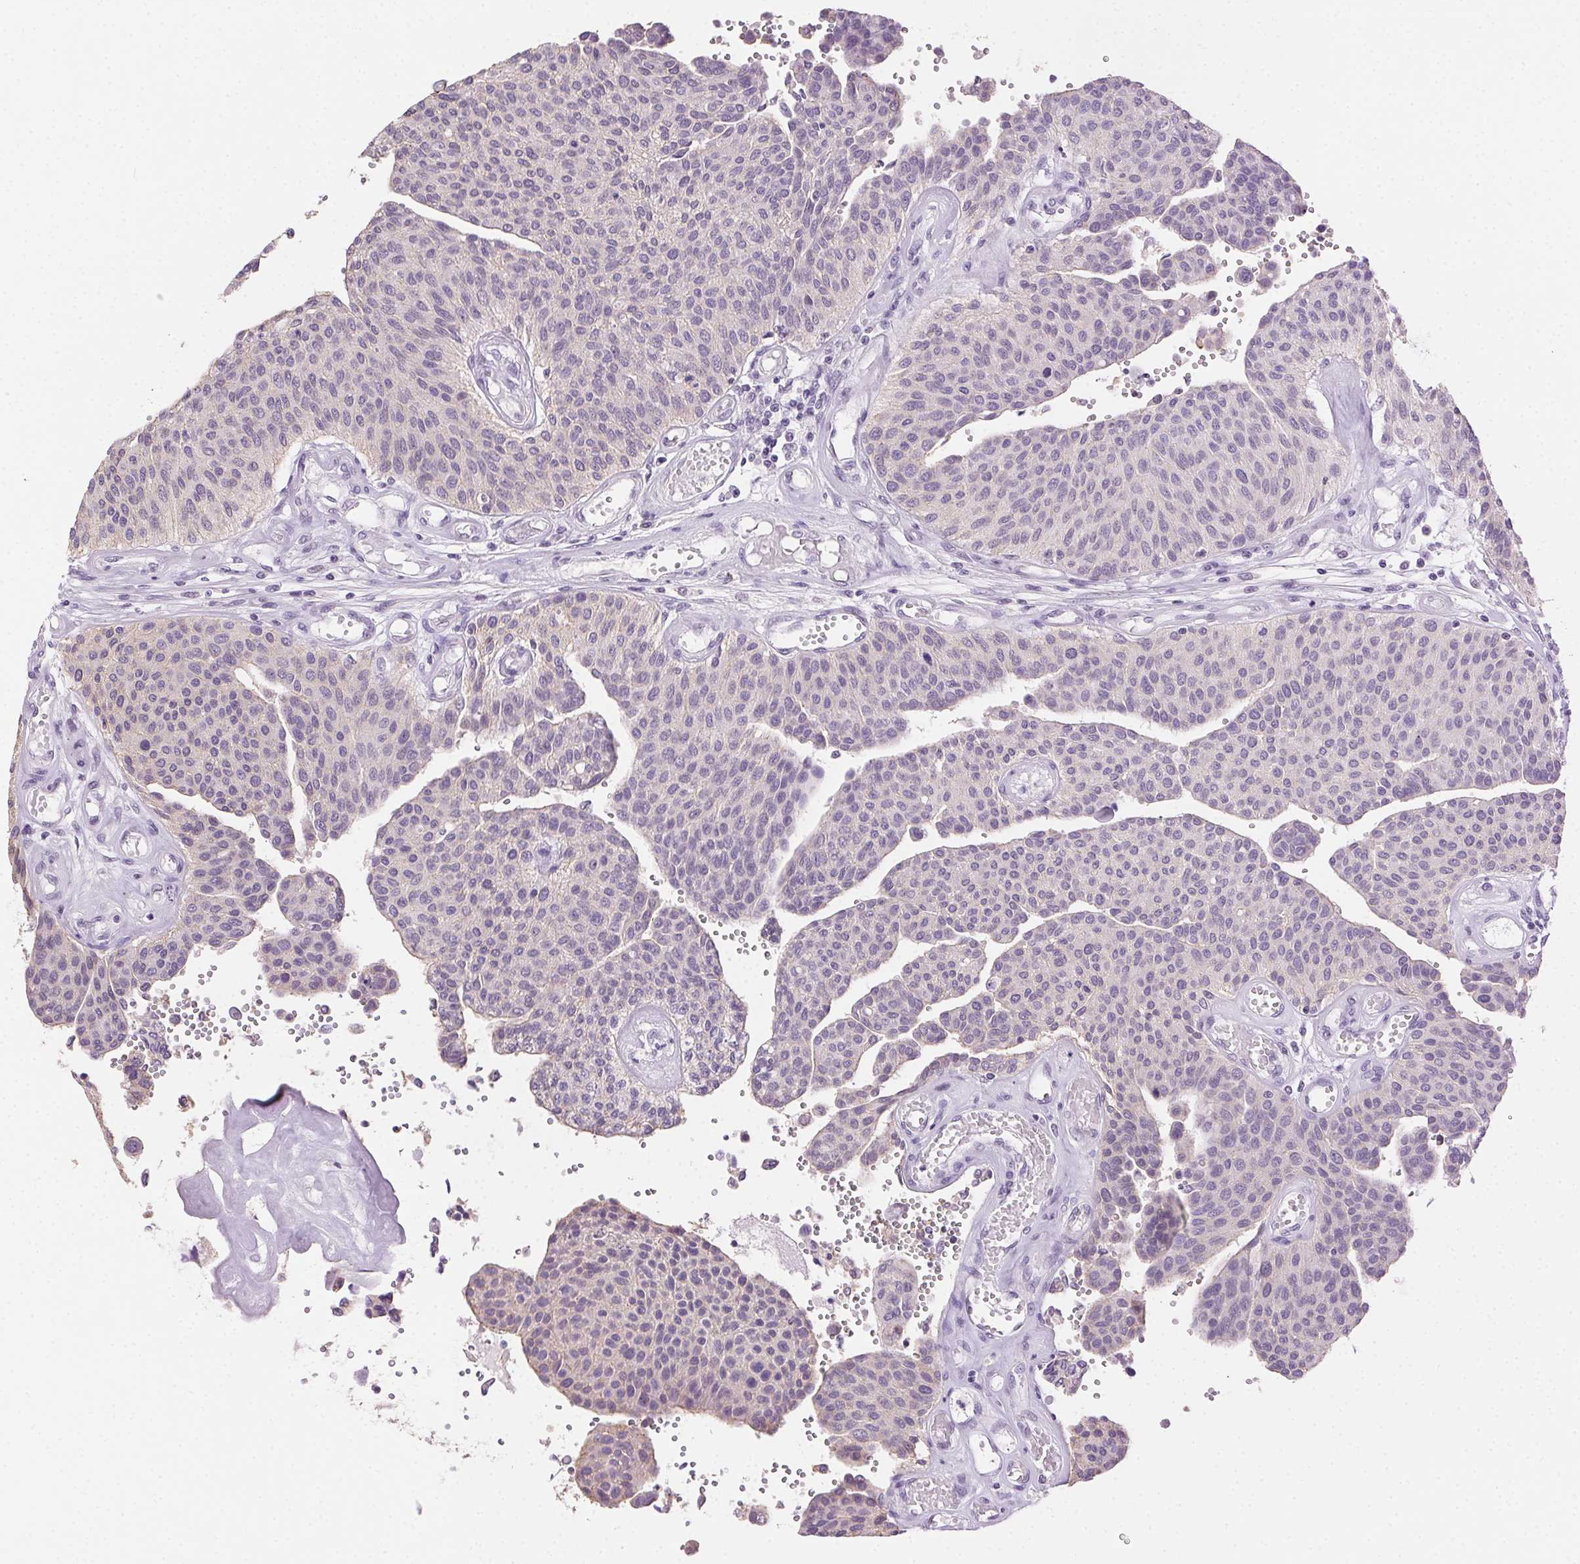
{"staining": {"intensity": "negative", "quantity": "none", "location": "none"}, "tissue": "urothelial cancer", "cell_type": "Tumor cells", "image_type": "cancer", "snomed": [{"axis": "morphology", "description": "Urothelial carcinoma, NOS"}, {"axis": "topography", "description": "Urinary bladder"}], "caption": "An immunohistochemistry (IHC) image of transitional cell carcinoma is shown. There is no staining in tumor cells of transitional cell carcinoma.", "gene": "CLDN10", "patient": {"sex": "male", "age": 55}}